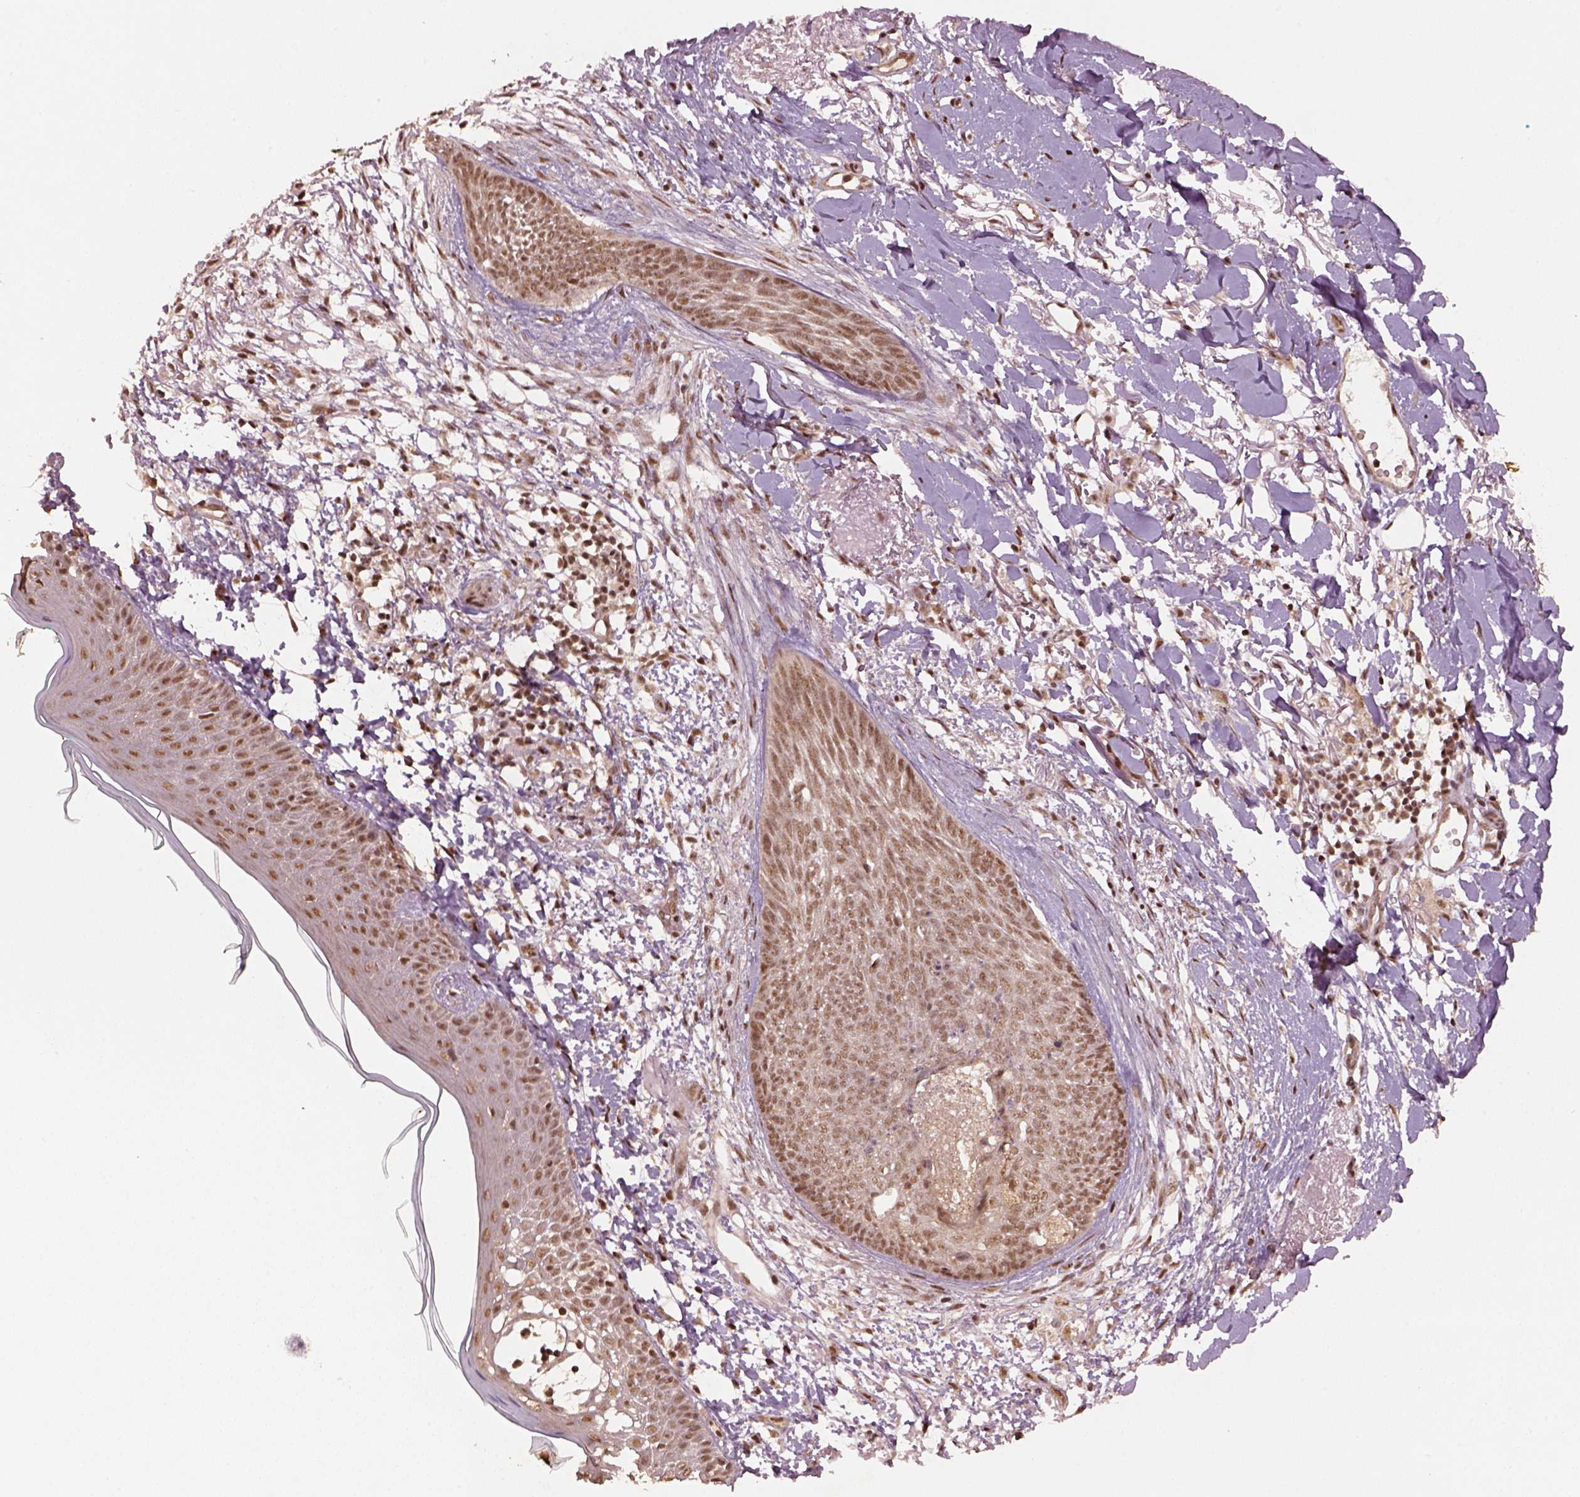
{"staining": {"intensity": "moderate", "quantity": ">75%", "location": "nuclear"}, "tissue": "skin cancer", "cell_type": "Tumor cells", "image_type": "cancer", "snomed": [{"axis": "morphology", "description": "Normal tissue, NOS"}, {"axis": "morphology", "description": "Basal cell carcinoma"}, {"axis": "topography", "description": "Skin"}], "caption": "IHC staining of basal cell carcinoma (skin), which displays medium levels of moderate nuclear expression in about >75% of tumor cells indicating moderate nuclear protein positivity. The staining was performed using DAB (3,3'-diaminobenzidine) (brown) for protein detection and nuclei were counterstained in hematoxylin (blue).", "gene": "BRD9", "patient": {"sex": "male", "age": 84}}